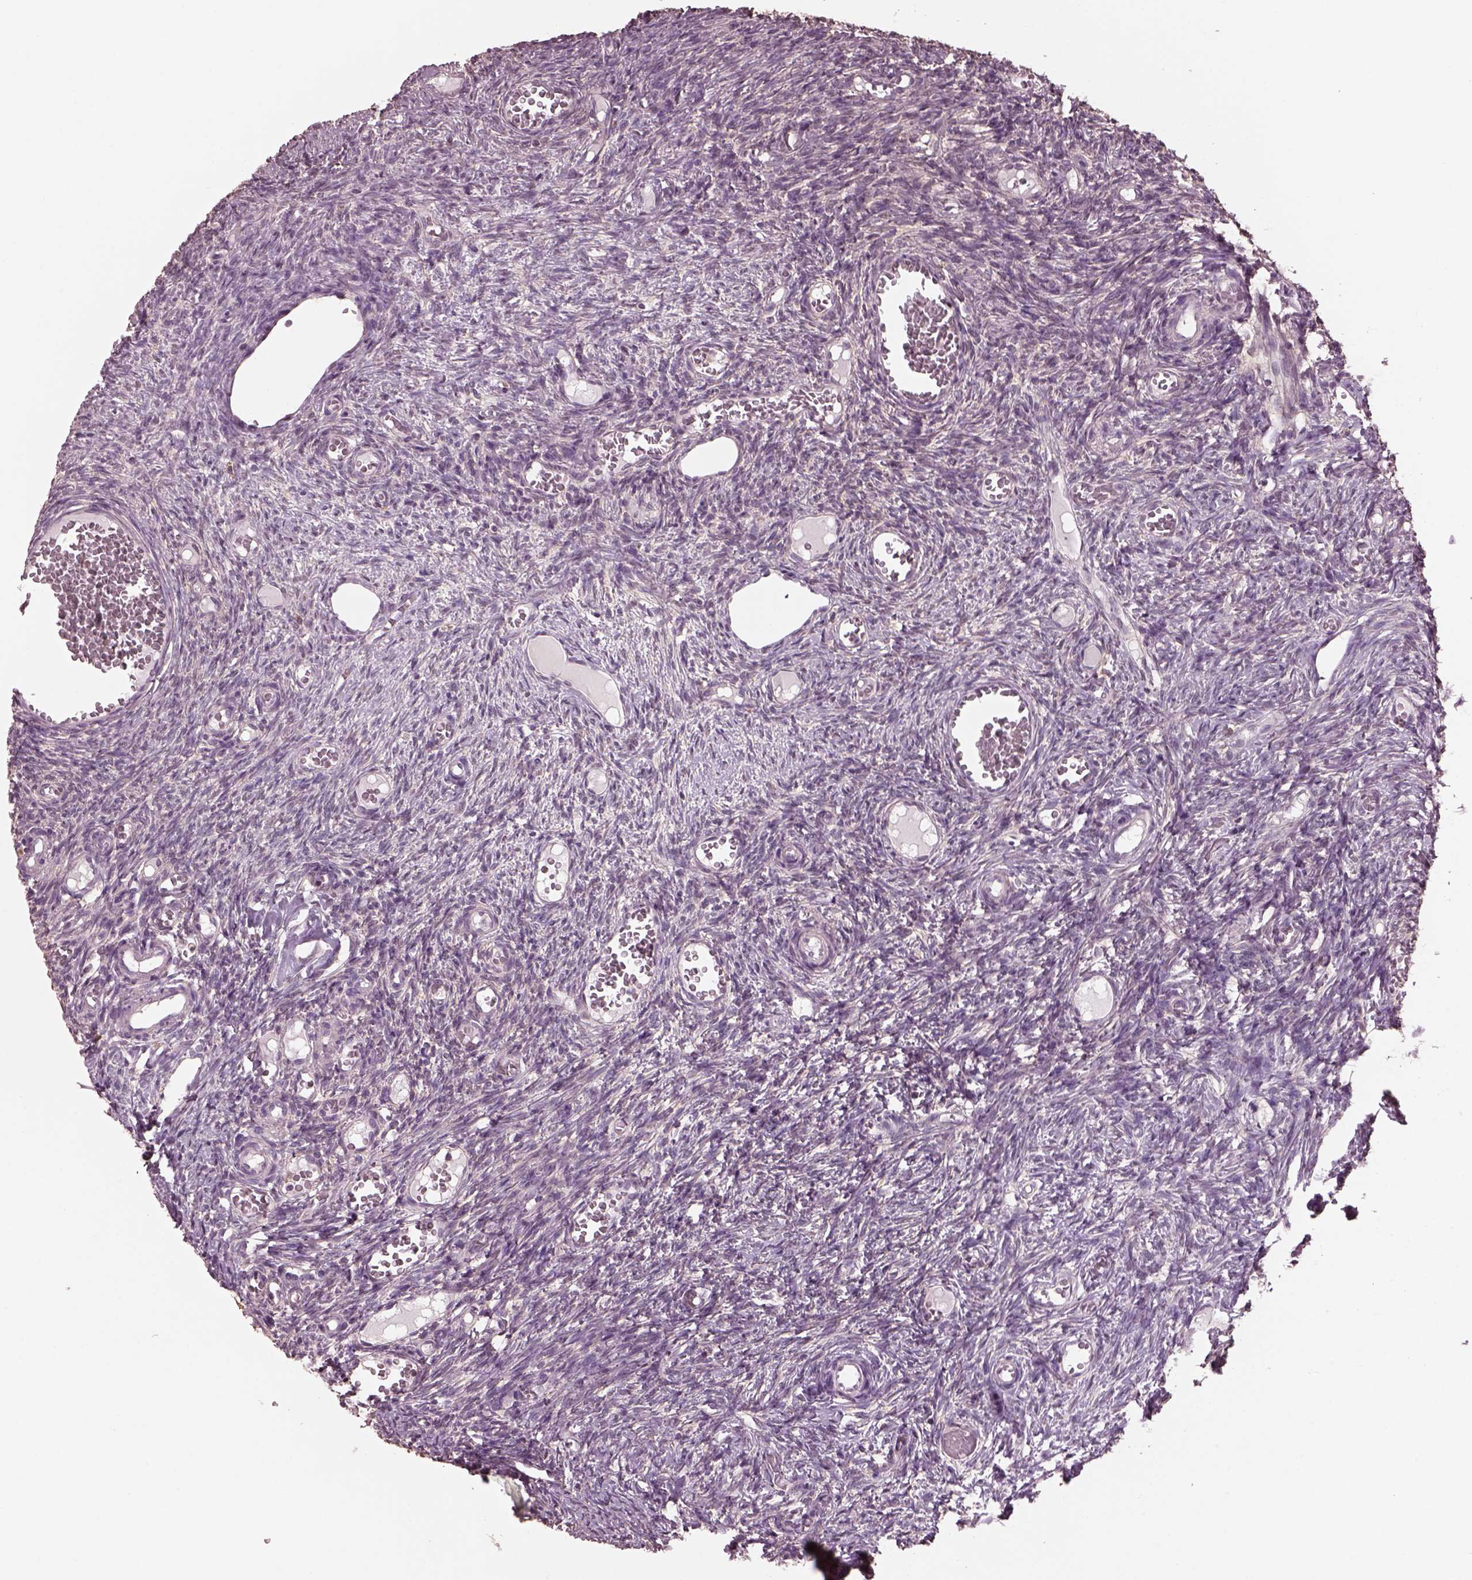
{"staining": {"intensity": "negative", "quantity": "none", "location": "none"}, "tissue": "ovary", "cell_type": "Follicle cells", "image_type": "normal", "snomed": [{"axis": "morphology", "description": "Normal tissue, NOS"}, {"axis": "topography", "description": "Ovary"}], "caption": "Ovary was stained to show a protein in brown. There is no significant positivity in follicle cells. (DAB (3,3'-diaminobenzidine) IHC, high magnification).", "gene": "SRI", "patient": {"sex": "female", "age": 39}}